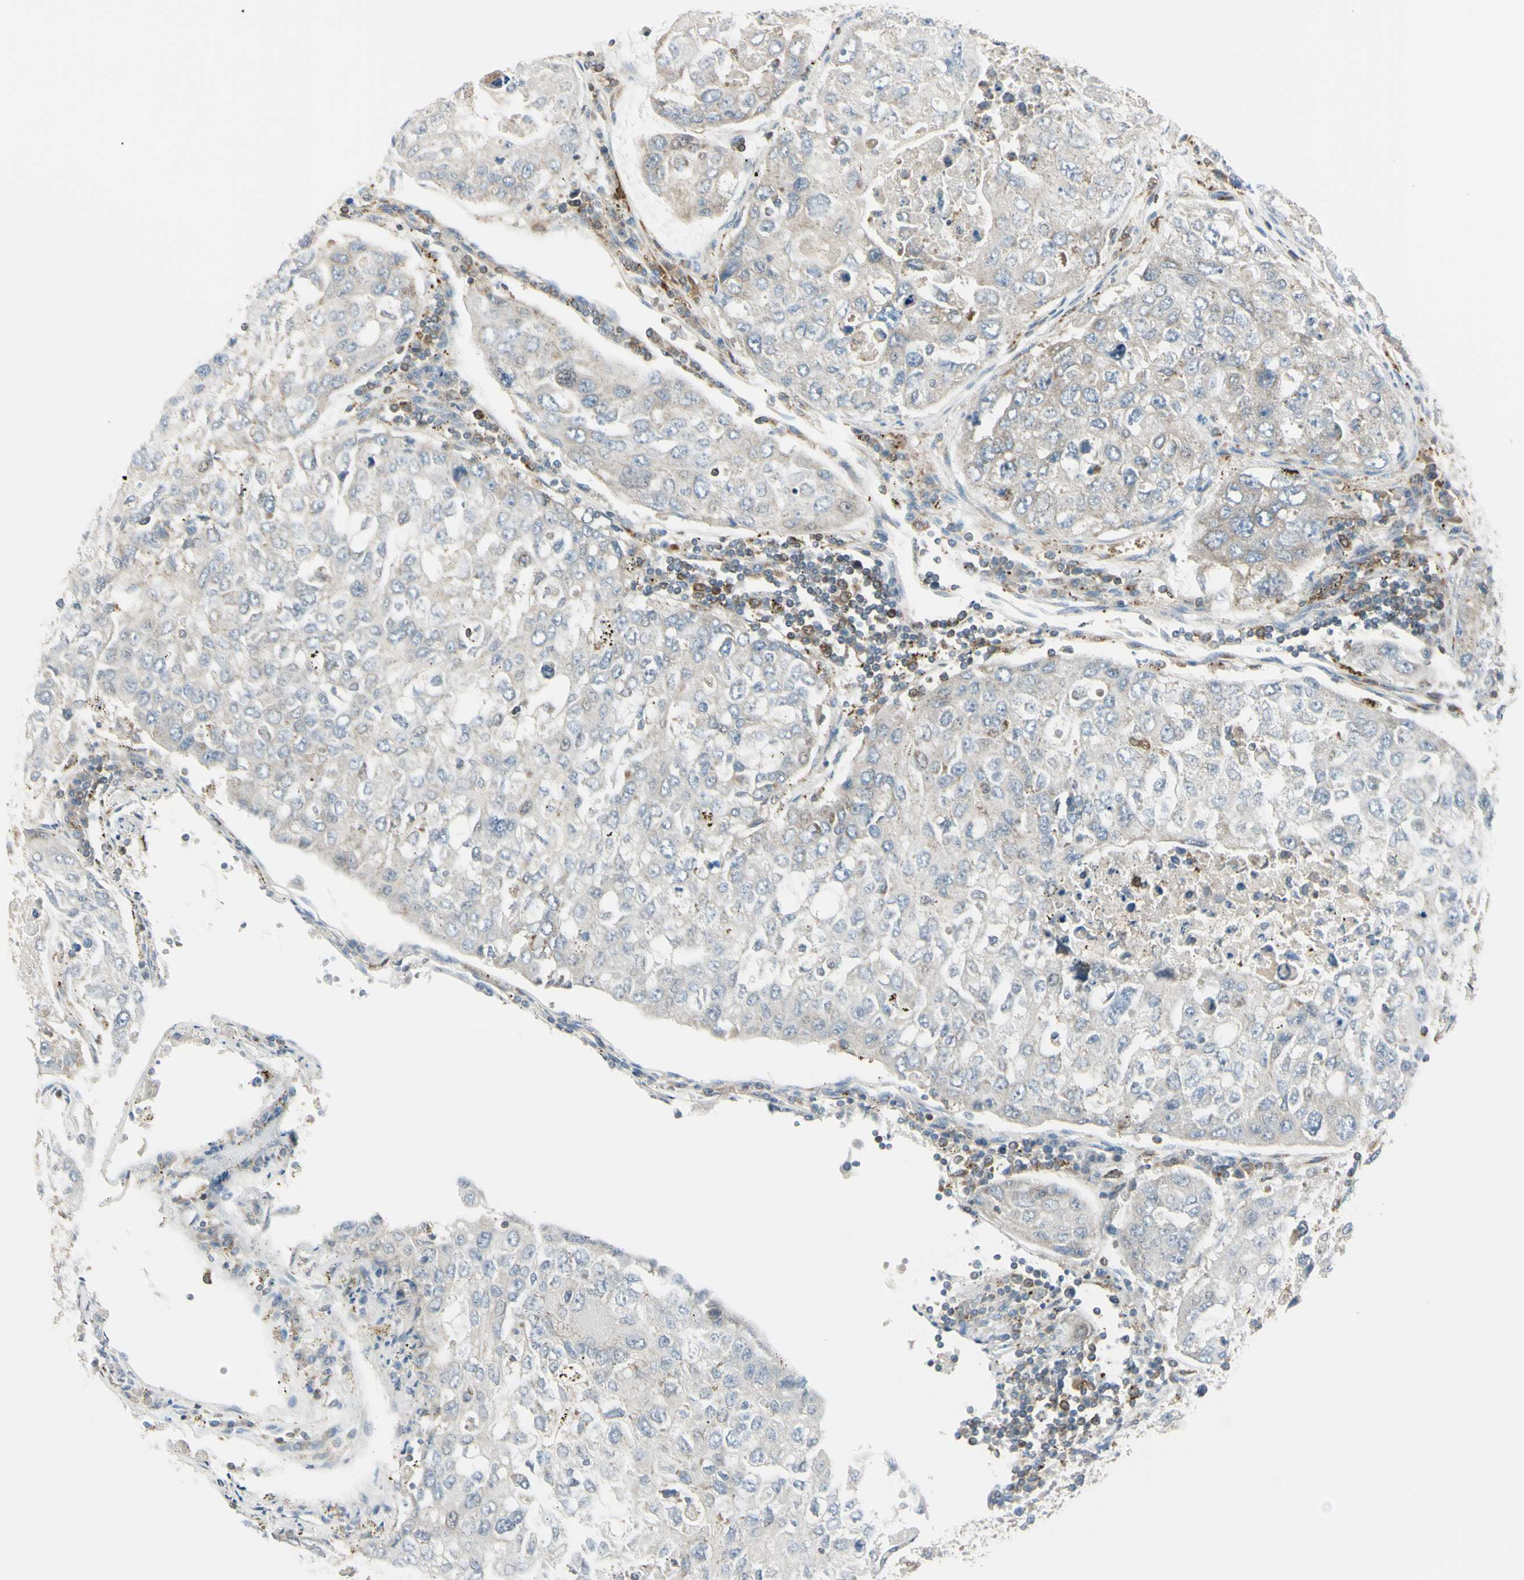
{"staining": {"intensity": "weak", "quantity": ">75%", "location": "cytoplasmic/membranous"}, "tissue": "urothelial cancer", "cell_type": "Tumor cells", "image_type": "cancer", "snomed": [{"axis": "morphology", "description": "Urothelial carcinoma, High grade"}, {"axis": "topography", "description": "Lymph node"}, {"axis": "topography", "description": "Urinary bladder"}], "caption": "The histopathology image reveals a brown stain indicating the presence of a protein in the cytoplasmic/membranous of tumor cells in urothelial cancer.", "gene": "CYRIB", "patient": {"sex": "male", "age": 51}}